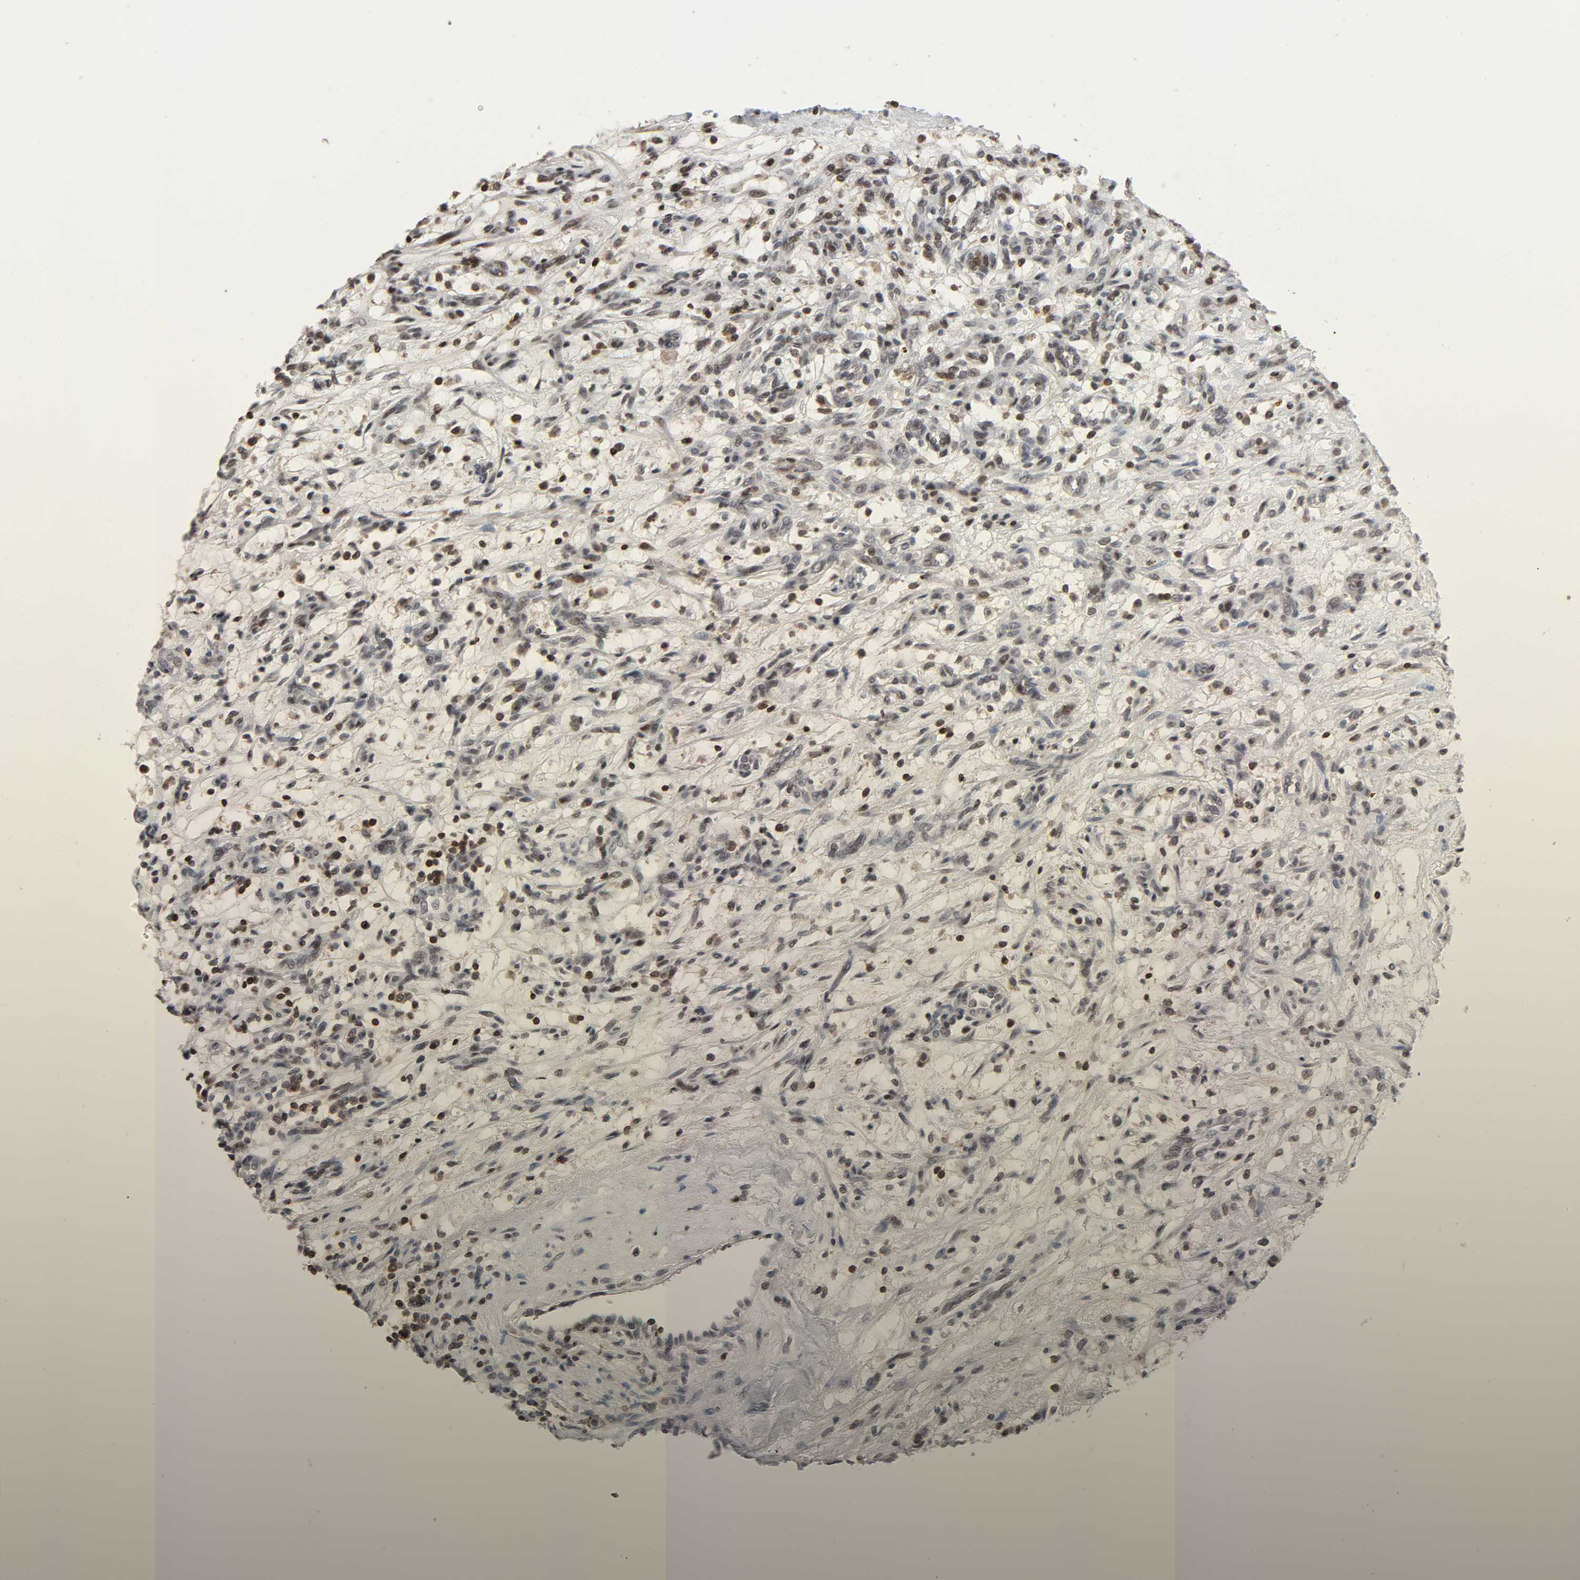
{"staining": {"intensity": "moderate", "quantity": "25%-75%", "location": "nuclear"}, "tissue": "renal cancer", "cell_type": "Tumor cells", "image_type": "cancer", "snomed": [{"axis": "morphology", "description": "Adenocarcinoma, NOS"}, {"axis": "topography", "description": "Kidney"}], "caption": "Moderate nuclear positivity is identified in approximately 25%-75% of tumor cells in renal adenocarcinoma.", "gene": "STK4", "patient": {"sex": "female", "age": 57}}